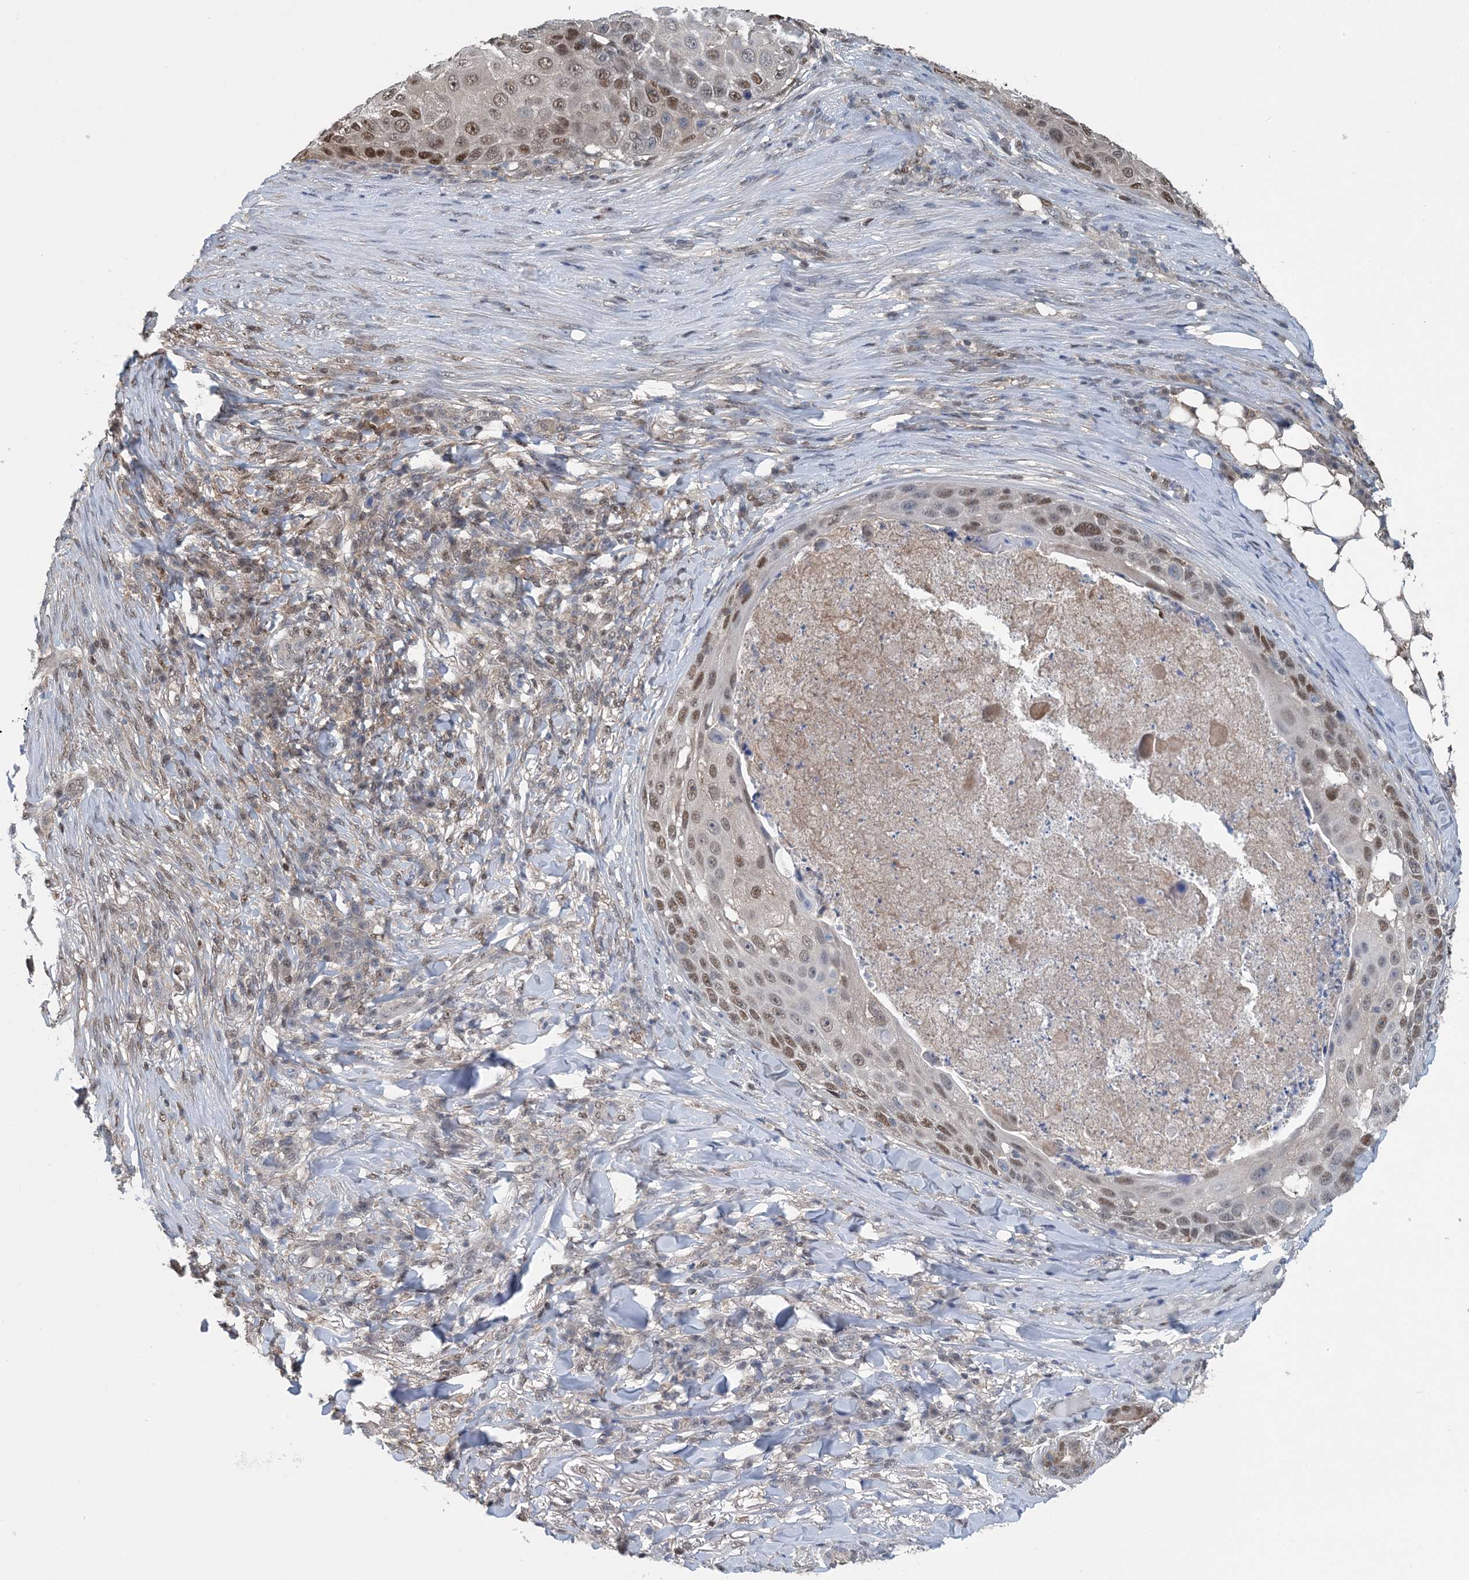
{"staining": {"intensity": "moderate", "quantity": ">75%", "location": "nuclear"}, "tissue": "skin cancer", "cell_type": "Tumor cells", "image_type": "cancer", "snomed": [{"axis": "morphology", "description": "Squamous cell carcinoma, NOS"}, {"axis": "topography", "description": "Skin"}], "caption": "A medium amount of moderate nuclear expression is appreciated in approximately >75% of tumor cells in squamous cell carcinoma (skin) tissue.", "gene": "HIKESHI", "patient": {"sex": "female", "age": 44}}